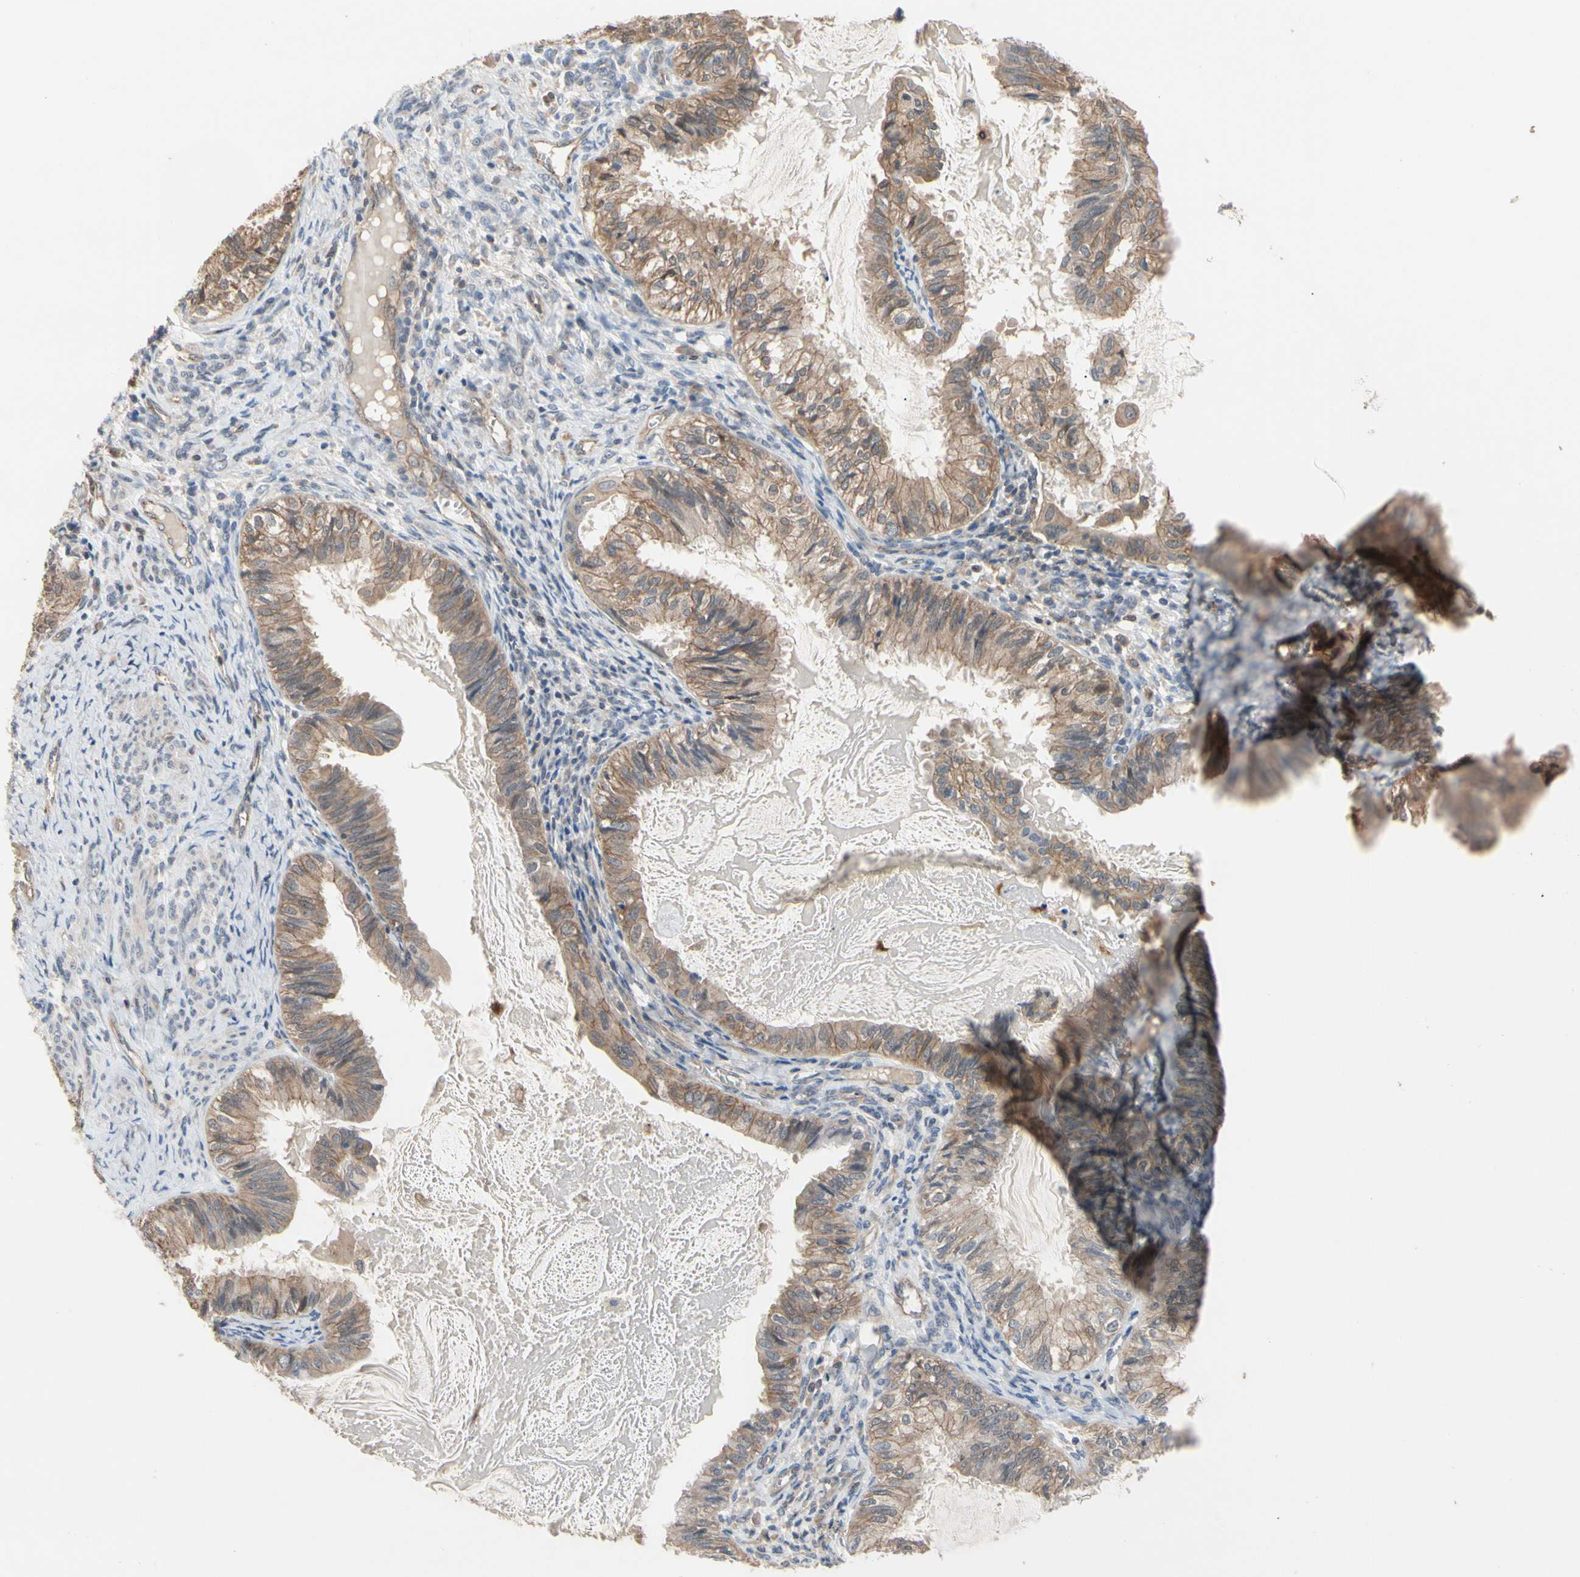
{"staining": {"intensity": "moderate", "quantity": ">75%", "location": "cytoplasmic/membranous"}, "tissue": "cervical cancer", "cell_type": "Tumor cells", "image_type": "cancer", "snomed": [{"axis": "morphology", "description": "Normal tissue, NOS"}, {"axis": "morphology", "description": "Adenocarcinoma, NOS"}, {"axis": "topography", "description": "Cervix"}, {"axis": "topography", "description": "Endometrium"}], "caption": "The image demonstrates a brown stain indicating the presence of a protein in the cytoplasmic/membranous of tumor cells in cervical adenocarcinoma. The protein is stained brown, and the nuclei are stained in blue (DAB IHC with brightfield microscopy, high magnification).", "gene": "DPP8", "patient": {"sex": "female", "age": 86}}